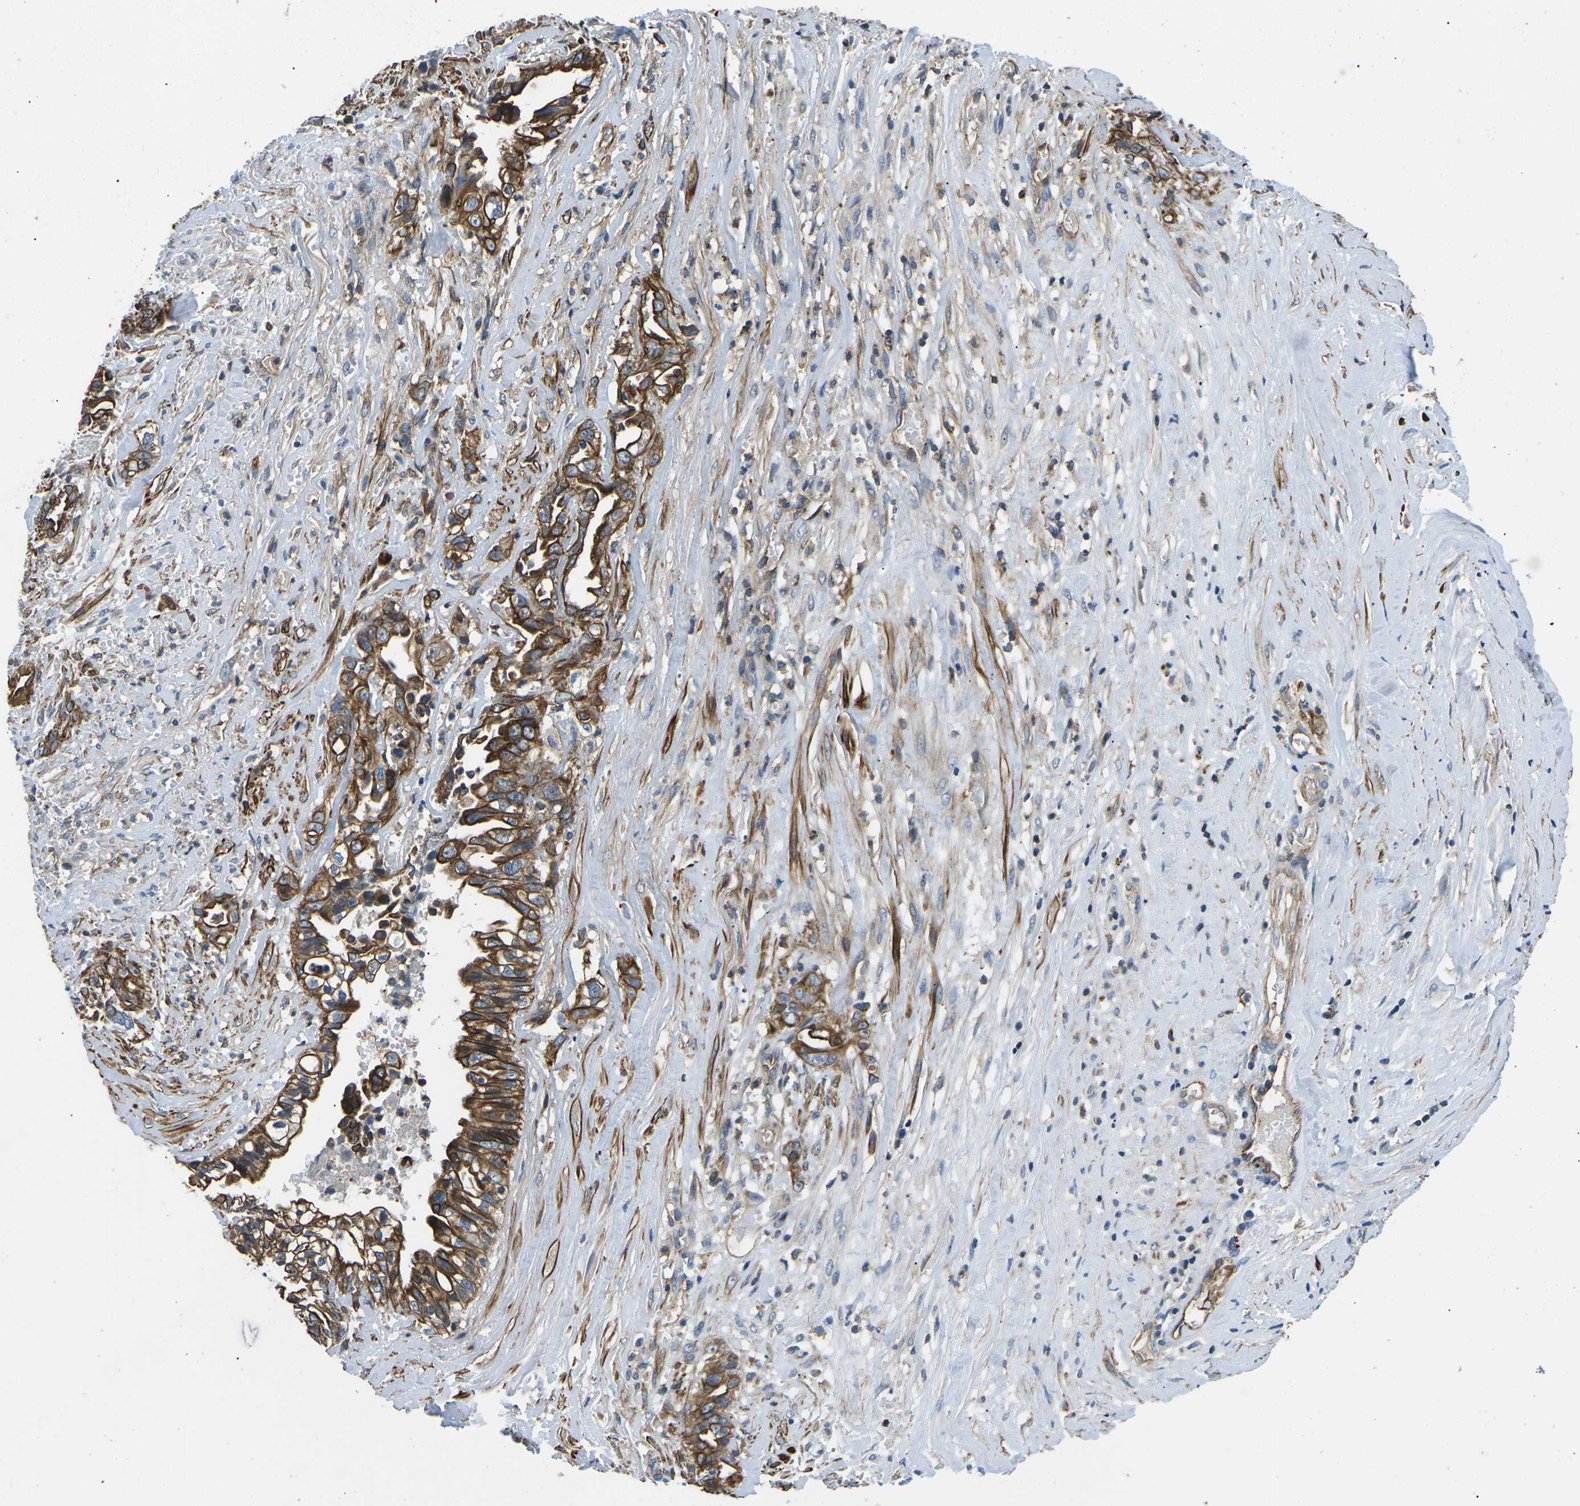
{"staining": {"intensity": "strong", "quantity": ">75%", "location": "cytoplasmic/membranous"}, "tissue": "liver cancer", "cell_type": "Tumor cells", "image_type": "cancer", "snomed": [{"axis": "morphology", "description": "Cholangiocarcinoma"}, {"axis": "topography", "description": "Liver"}], "caption": "Strong cytoplasmic/membranous positivity for a protein is appreciated in approximately >75% of tumor cells of liver cancer using immunohistochemistry (IHC).", "gene": "KCNJ15", "patient": {"sex": "female", "age": 70}}